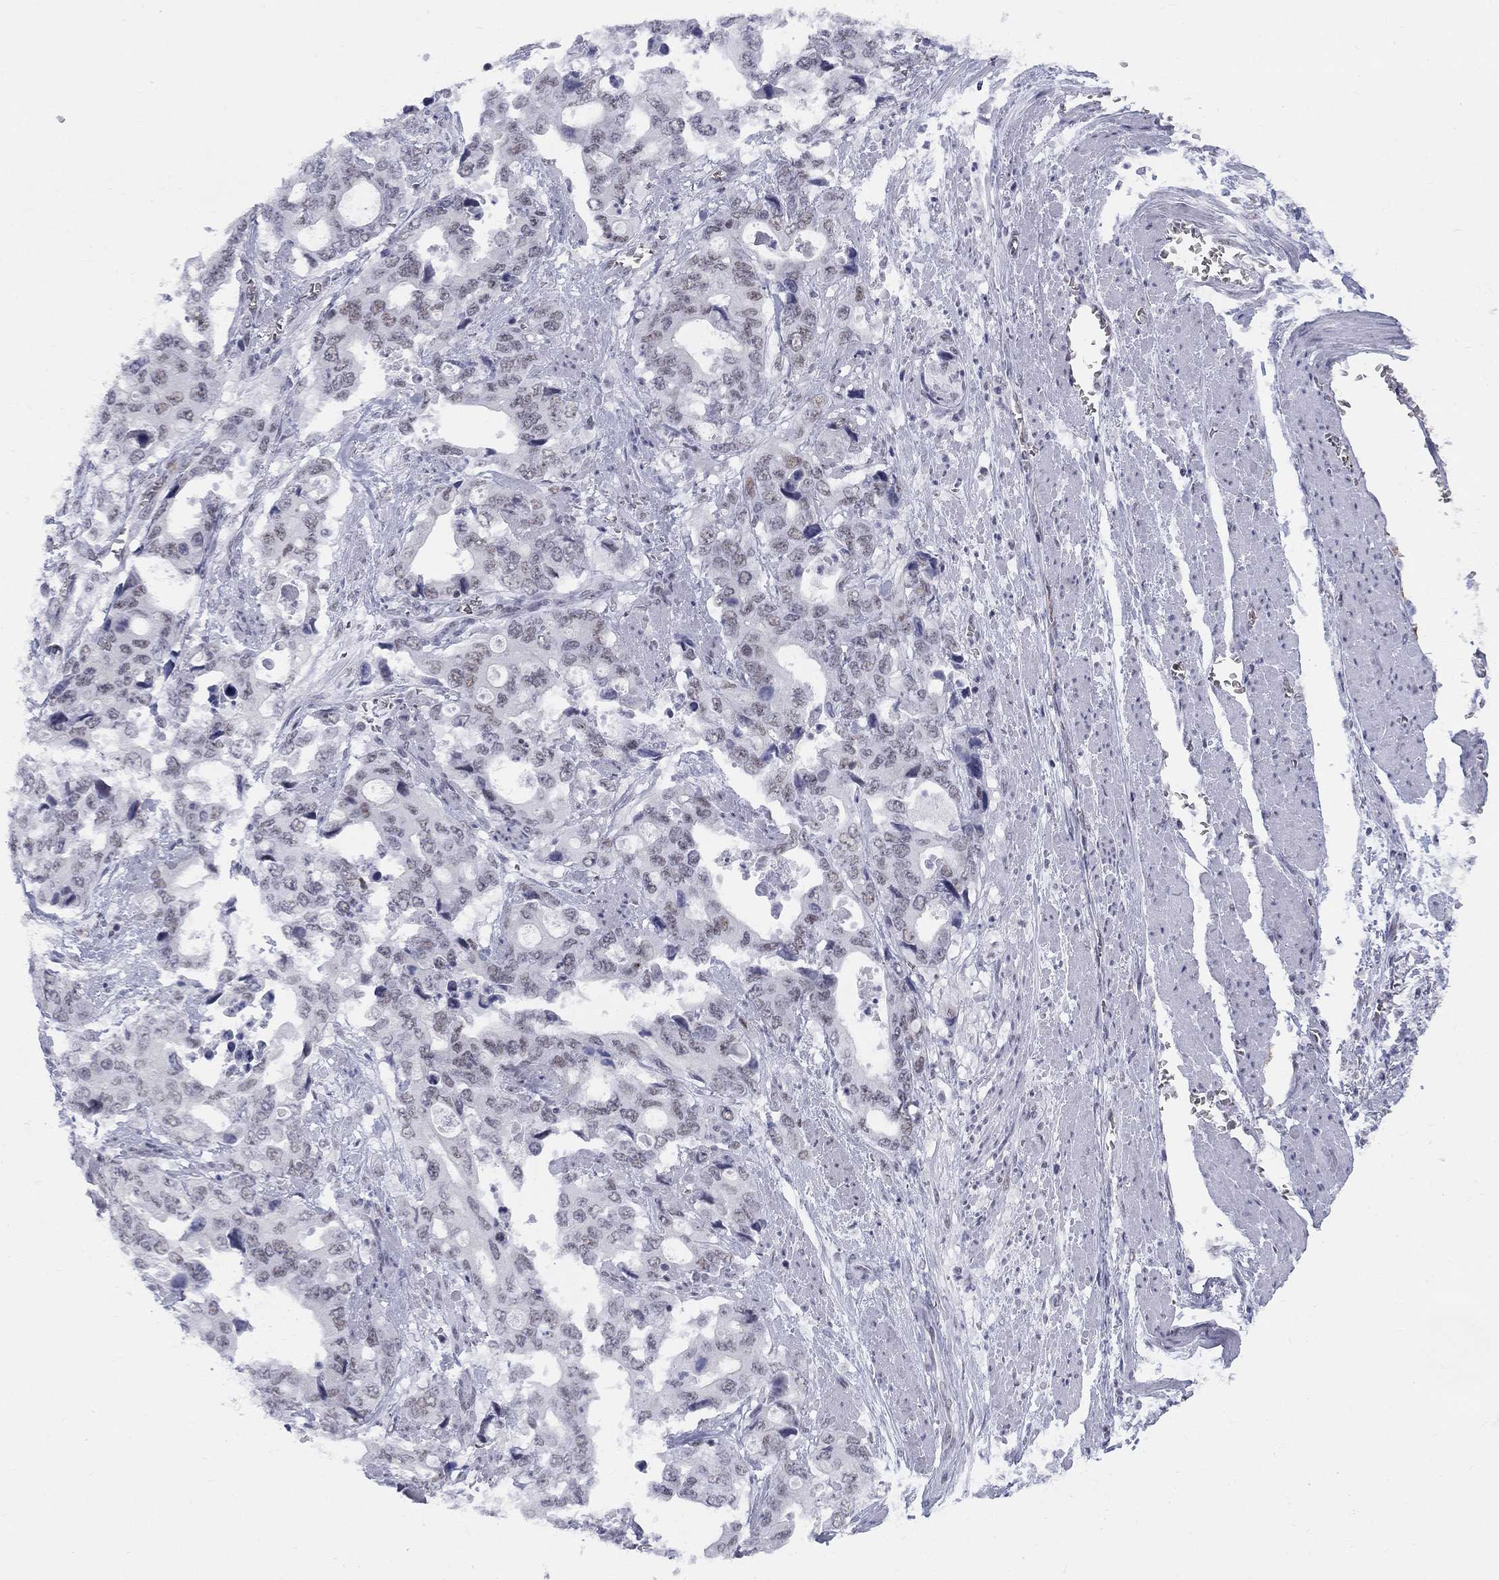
{"staining": {"intensity": "weak", "quantity": "25%-75%", "location": "nuclear"}, "tissue": "stomach cancer", "cell_type": "Tumor cells", "image_type": "cancer", "snomed": [{"axis": "morphology", "description": "Adenocarcinoma, NOS"}, {"axis": "topography", "description": "Stomach, upper"}], "caption": "A brown stain highlights weak nuclear positivity of a protein in adenocarcinoma (stomach) tumor cells. (DAB (3,3'-diaminobenzidine) = brown stain, brightfield microscopy at high magnification).", "gene": "DMTN", "patient": {"sex": "male", "age": 74}}